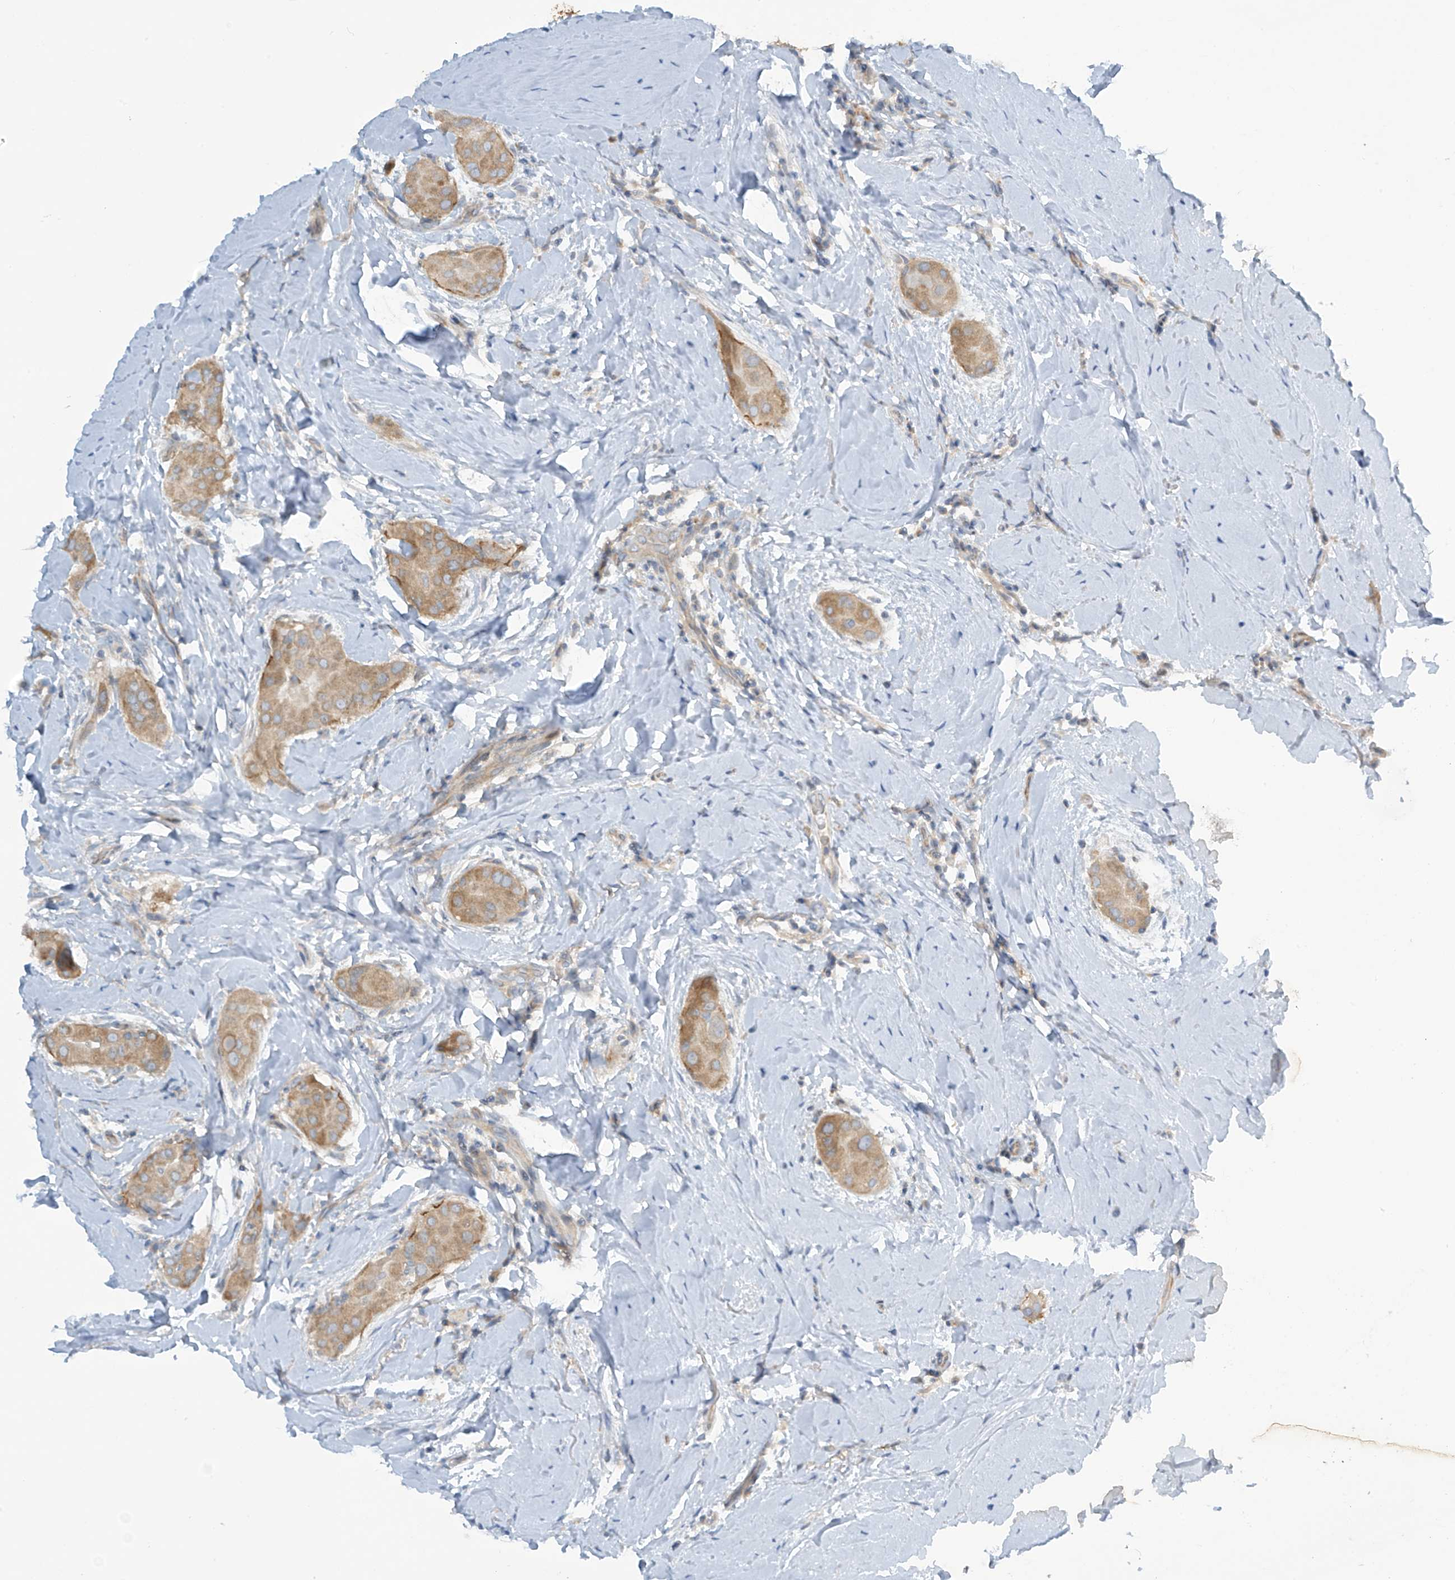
{"staining": {"intensity": "weak", "quantity": ">75%", "location": "cytoplasmic/membranous"}, "tissue": "thyroid cancer", "cell_type": "Tumor cells", "image_type": "cancer", "snomed": [{"axis": "morphology", "description": "Papillary adenocarcinoma, NOS"}, {"axis": "topography", "description": "Thyroid gland"}], "caption": "Protein expression analysis of human thyroid papillary adenocarcinoma reveals weak cytoplasmic/membranous positivity in approximately >75% of tumor cells.", "gene": "FSD1L", "patient": {"sex": "male", "age": 33}}